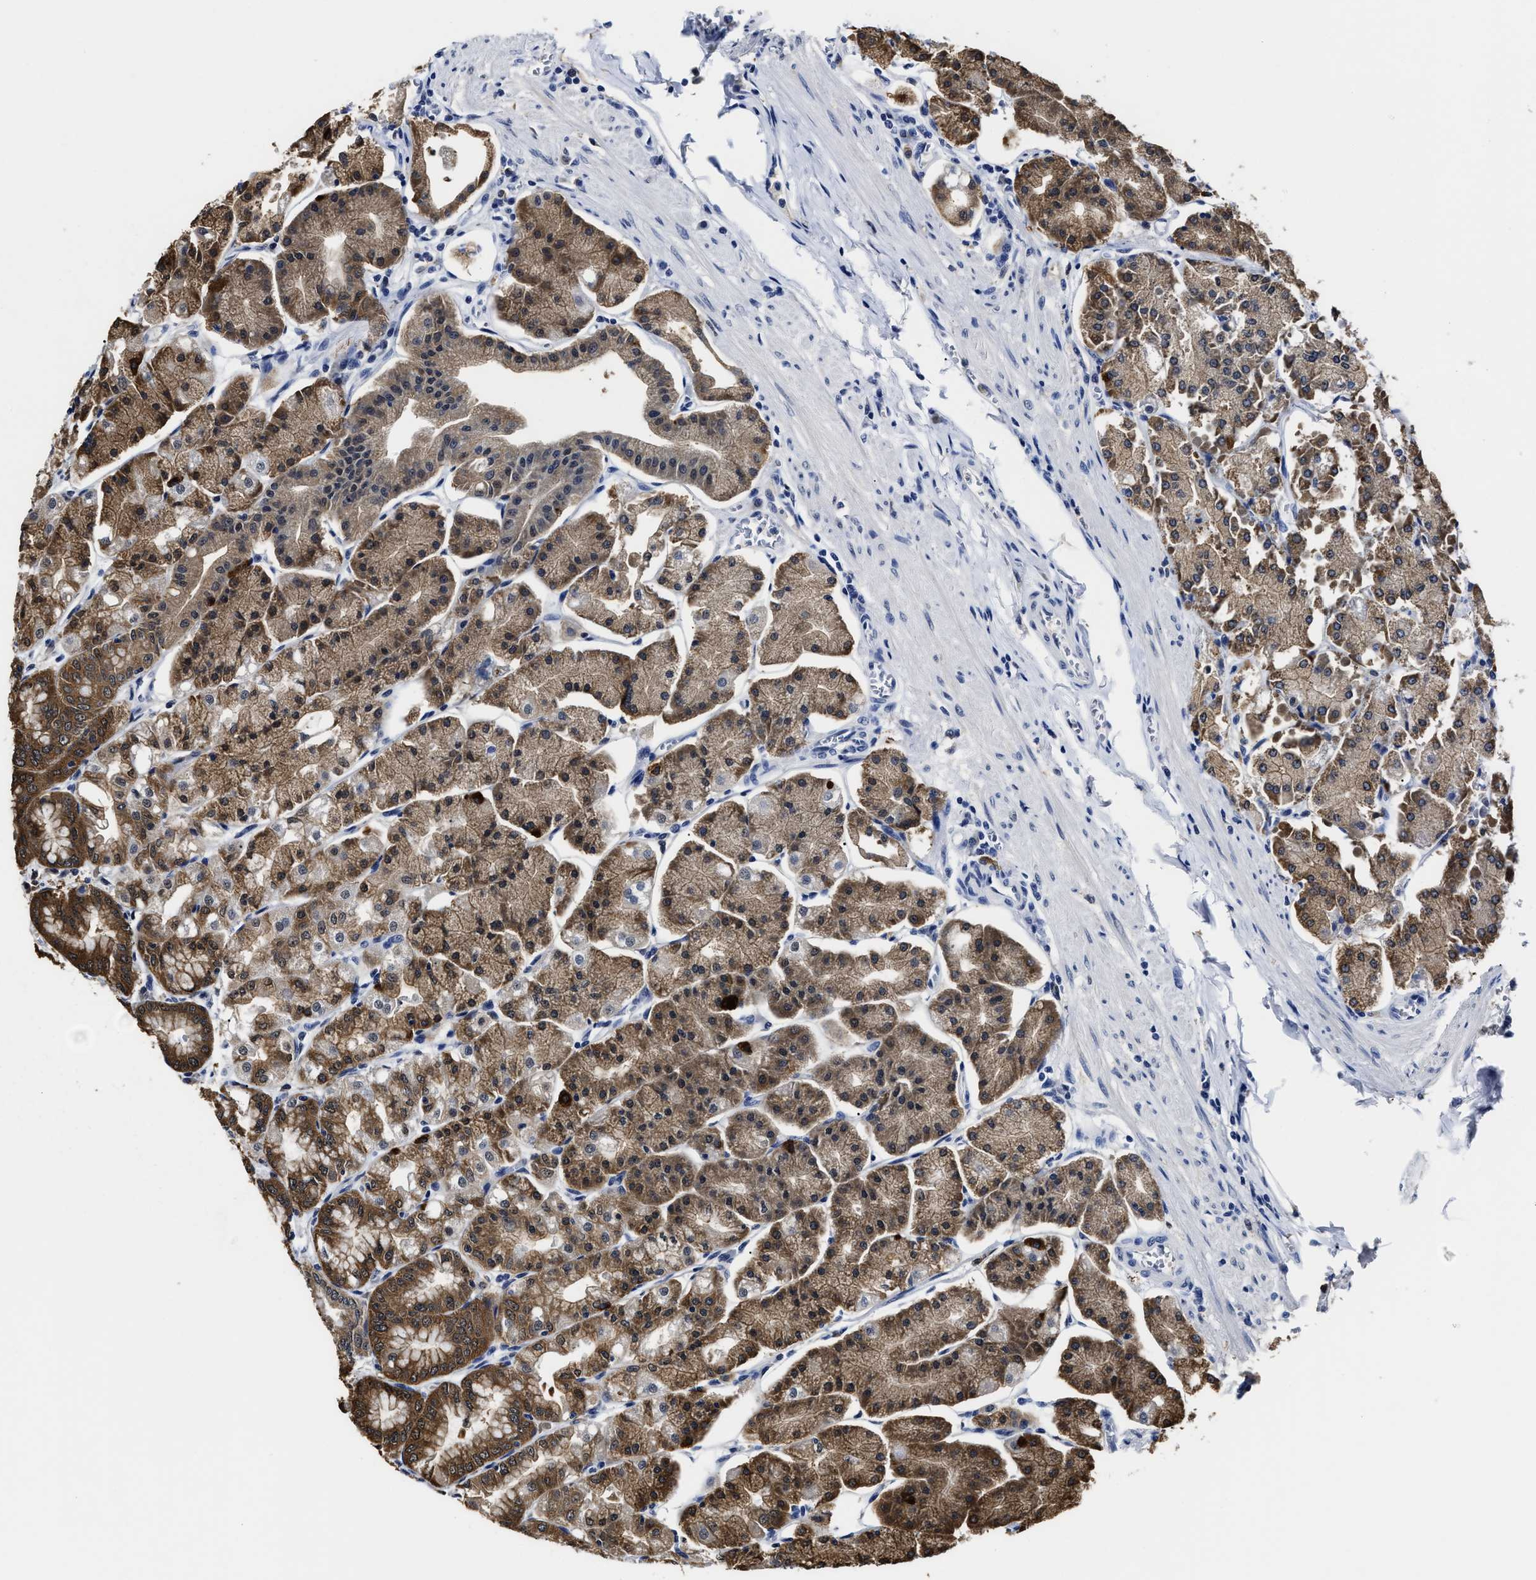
{"staining": {"intensity": "moderate", "quantity": ">75%", "location": "cytoplasmic/membranous,nuclear"}, "tissue": "stomach", "cell_type": "Glandular cells", "image_type": "normal", "snomed": [{"axis": "morphology", "description": "Normal tissue, NOS"}, {"axis": "topography", "description": "Stomach, lower"}], "caption": "Normal stomach reveals moderate cytoplasmic/membranous,nuclear staining in about >75% of glandular cells, visualized by immunohistochemistry.", "gene": "PRPF4B", "patient": {"sex": "male", "age": 71}}